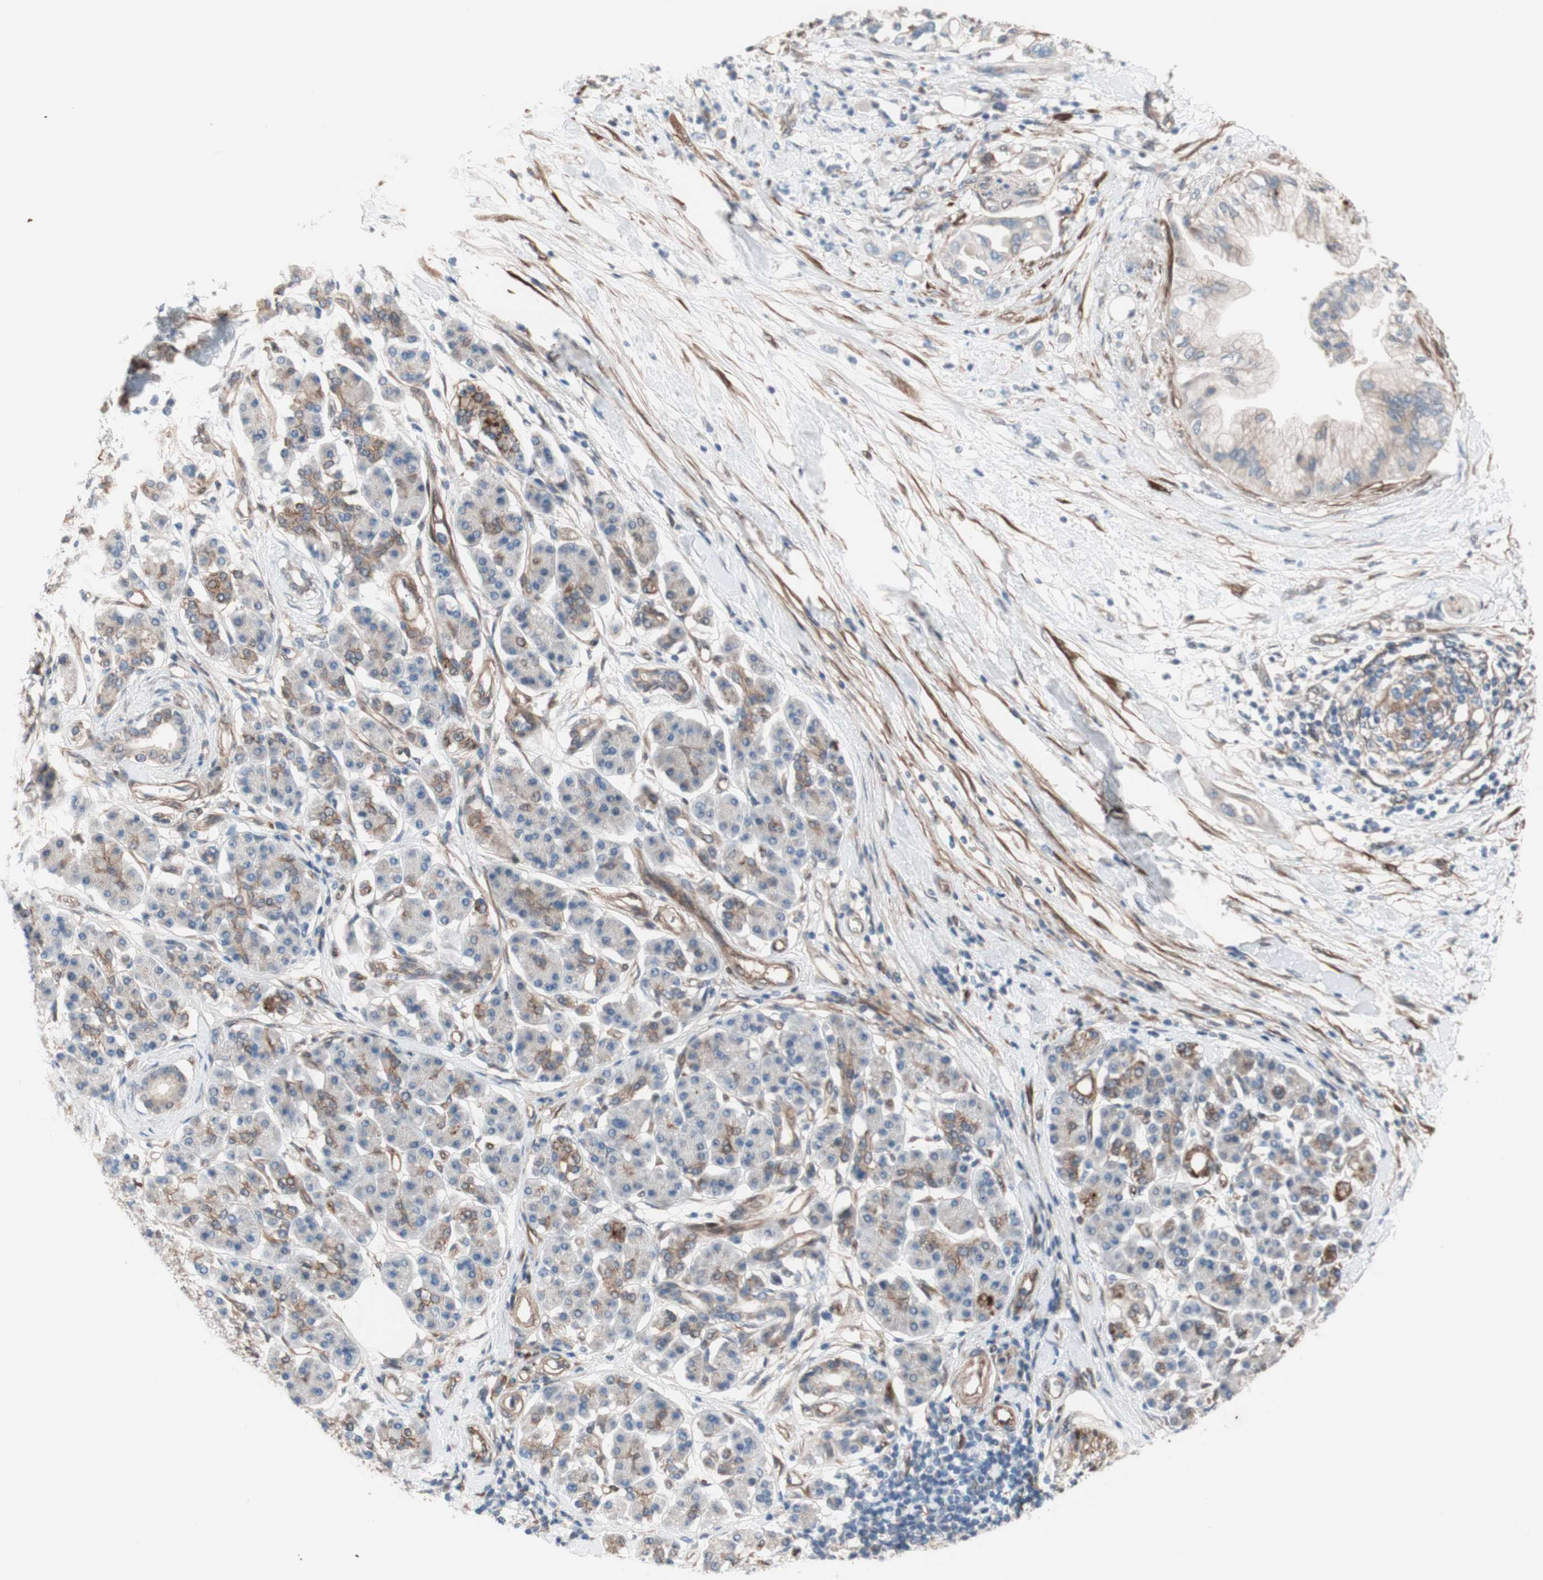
{"staining": {"intensity": "weak", "quantity": ">75%", "location": "cytoplasmic/membranous"}, "tissue": "pancreatic cancer", "cell_type": "Tumor cells", "image_type": "cancer", "snomed": [{"axis": "morphology", "description": "Adenocarcinoma, NOS"}, {"axis": "morphology", "description": "Adenocarcinoma, metastatic, NOS"}, {"axis": "topography", "description": "Lymph node"}, {"axis": "topography", "description": "Pancreas"}, {"axis": "topography", "description": "Duodenum"}], "caption": "Immunohistochemical staining of pancreatic metastatic adenocarcinoma displays low levels of weak cytoplasmic/membranous protein expression in approximately >75% of tumor cells.", "gene": "CNN3", "patient": {"sex": "female", "age": 64}}